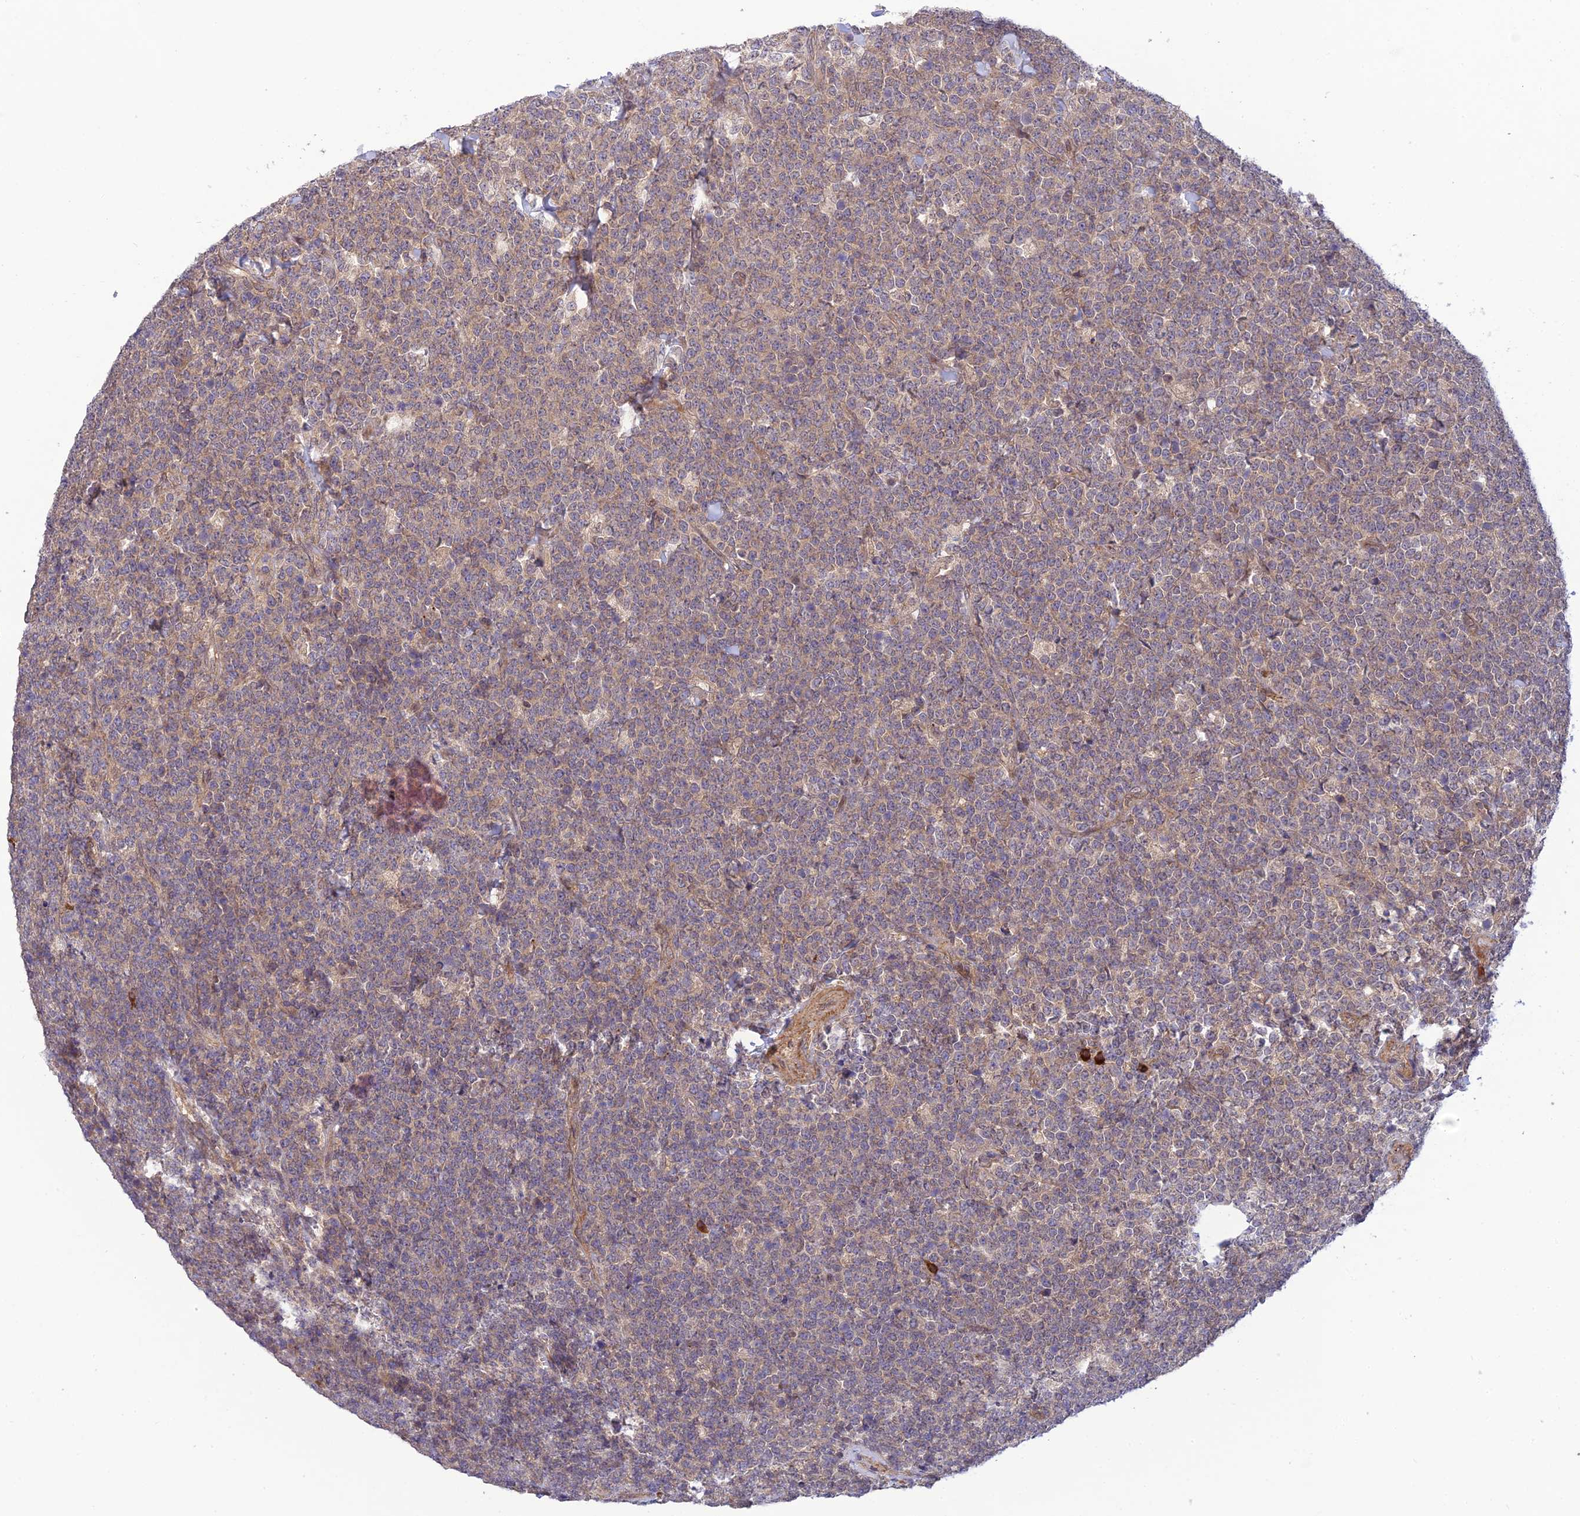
{"staining": {"intensity": "weak", "quantity": "25%-75%", "location": "cytoplasmic/membranous"}, "tissue": "lymphoma", "cell_type": "Tumor cells", "image_type": "cancer", "snomed": [{"axis": "morphology", "description": "Malignant lymphoma, non-Hodgkin's type, High grade"}, {"axis": "topography", "description": "Small intestine"}], "caption": "Immunohistochemical staining of lymphoma shows low levels of weak cytoplasmic/membranous protein expression in approximately 25%-75% of tumor cells.", "gene": "UROS", "patient": {"sex": "male", "age": 8}}